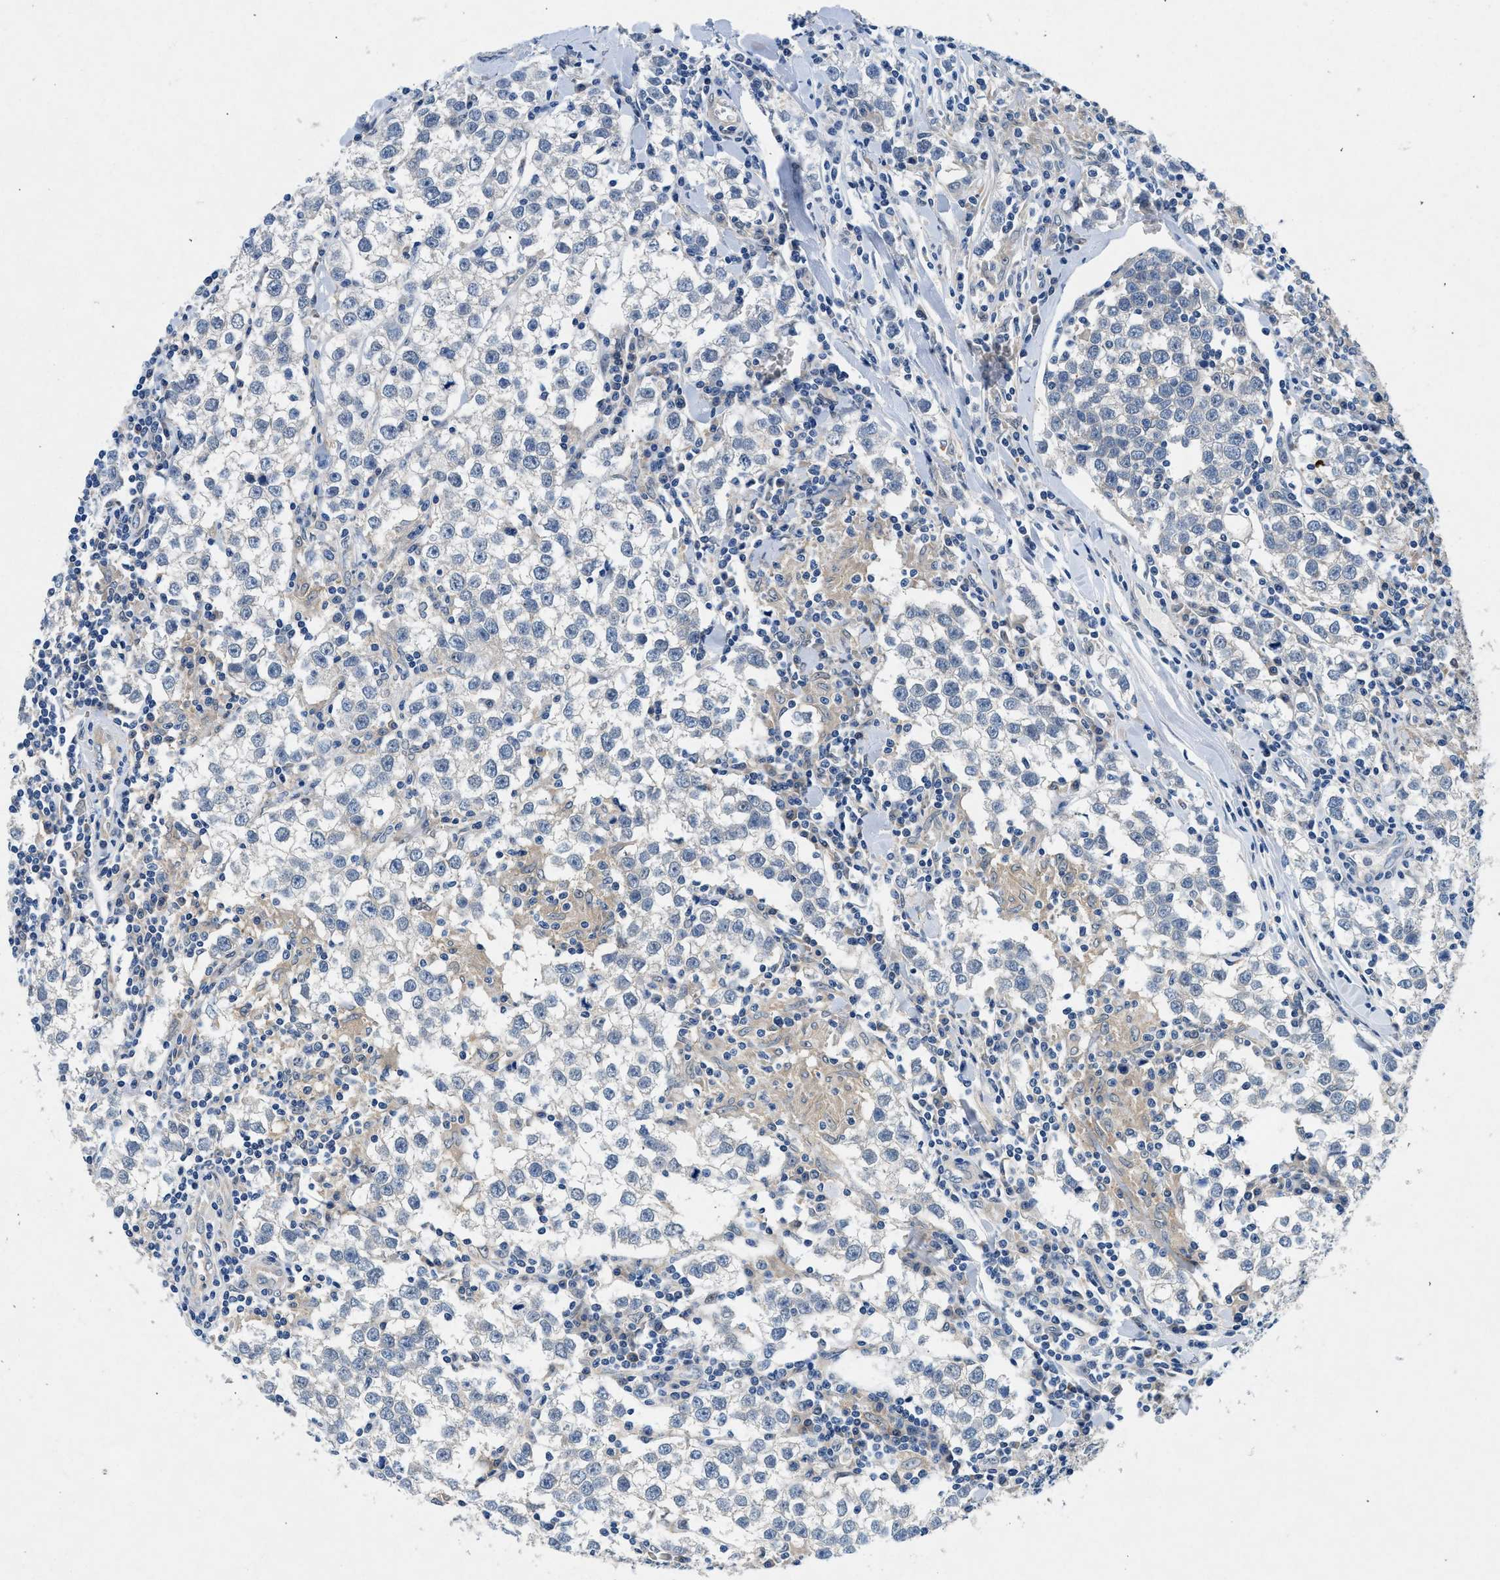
{"staining": {"intensity": "negative", "quantity": "none", "location": "none"}, "tissue": "testis cancer", "cell_type": "Tumor cells", "image_type": "cancer", "snomed": [{"axis": "morphology", "description": "Seminoma, NOS"}, {"axis": "morphology", "description": "Carcinoma, Embryonal, NOS"}, {"axis": "topography", "description": "Testis"}], "caption": "This is an immunohistochemistry (IHC) image of testis cancer. There is no expression in tumor cells.", "gene": "COPS2", "patient": {"sex": "male", "age": 36}}